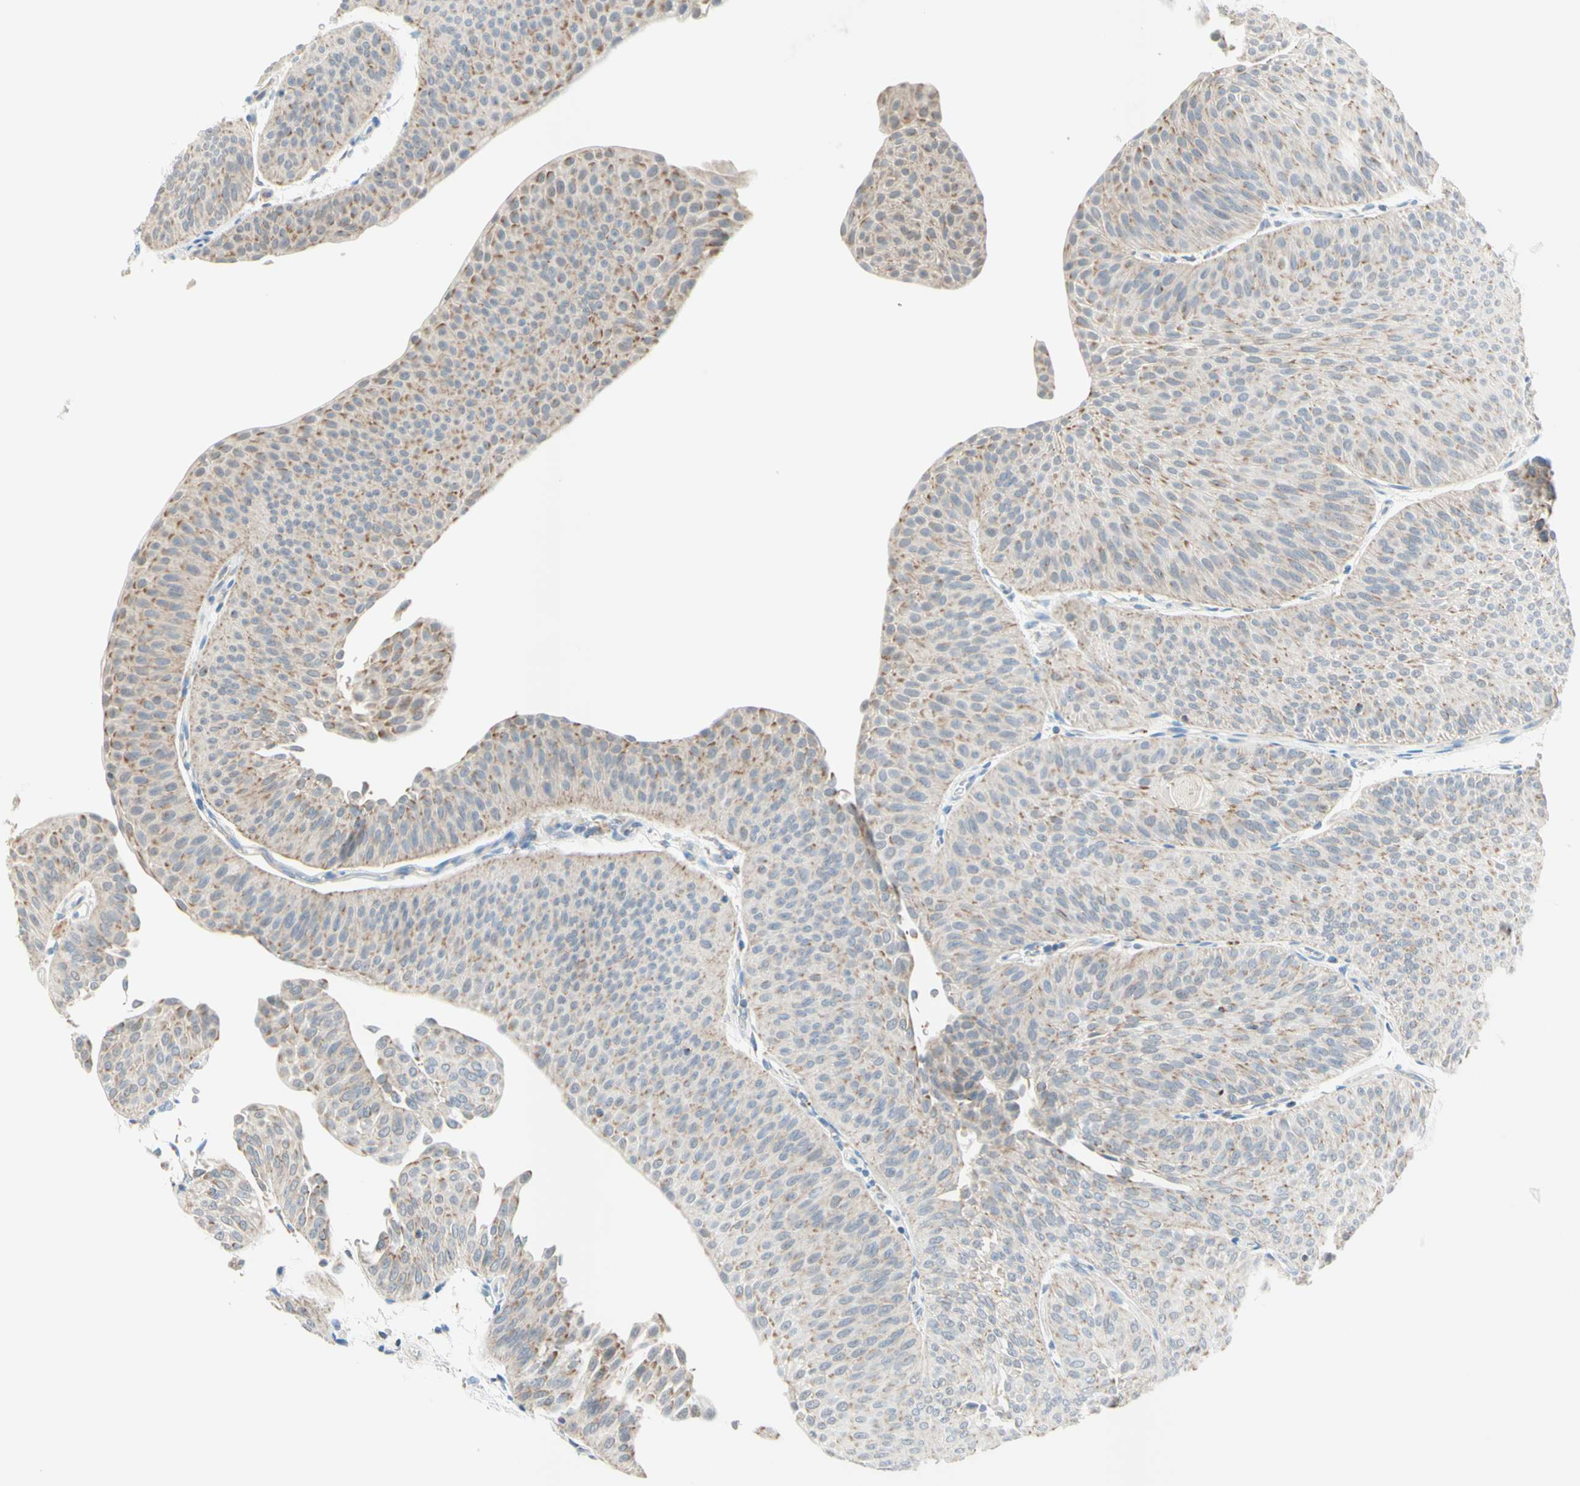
{"staining": {"intensity": "weak", "quantity": "25%-75%", "location": "cytoplasmic/membranous"}, "tissue": "urothelial cancer", "cell_type": "Tumor cells", "image_type": "cancer", "snomed": [{"axis": "morphology", "description": "Urothelial carcinoma, Low grade"}, {"axis": "topography", "description": "Urinary bladder"}], "caption": "Approximately 25%-75% of tumor cells in human low-grade urothelial carcinoma exhibit weak cytoplasmic/membranous protein positivity as visualized by brown immunohistochemical staining.", "gene": "MFF", "patient": {"sex": "female", "age": 60}}